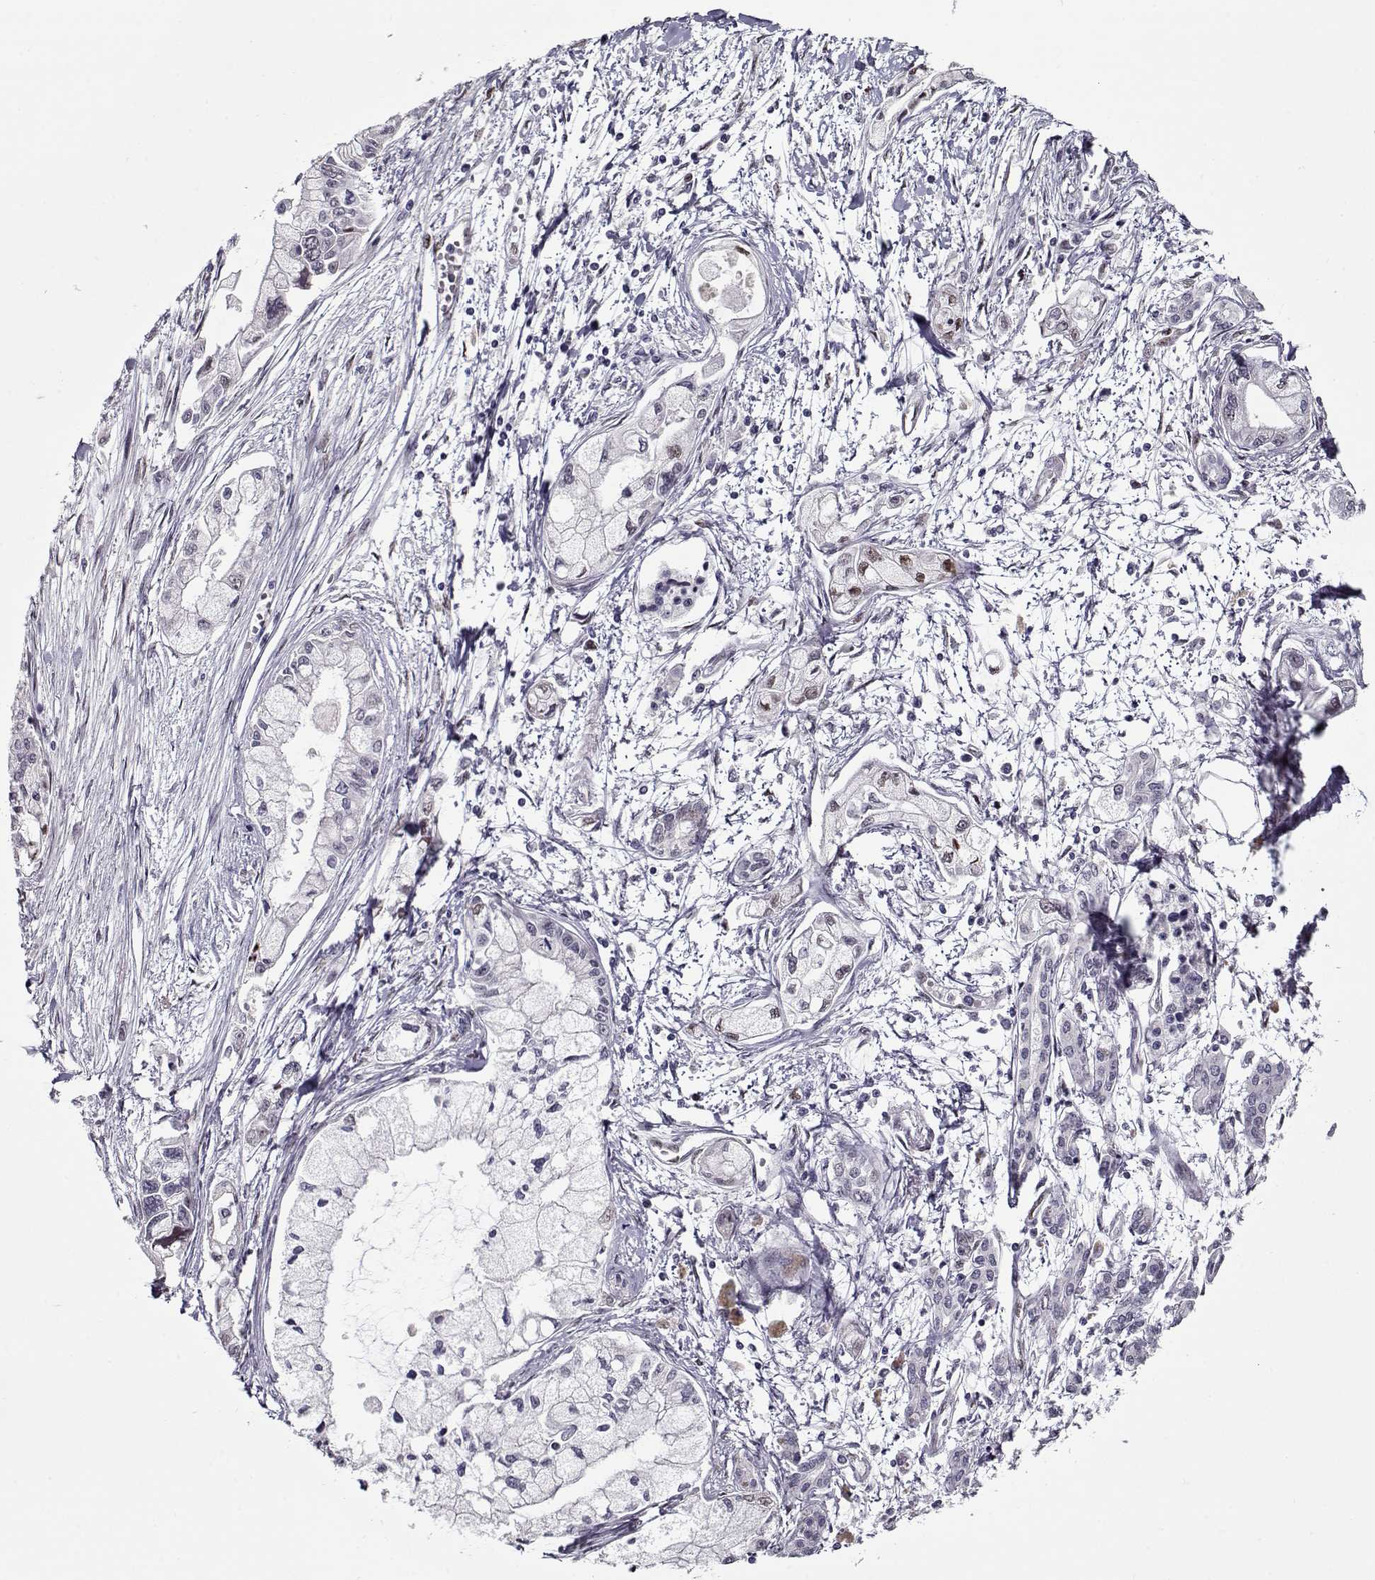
{"staining": {"intensity": "weak", "quantity": "<25%", "location": "nuclear"}, "tissue": "pancreatic cancer", "cell_type": "Tumor cells", "image_type": "cancer", "snomed": [{"axis": "morphology", "description": "Adenocarcinoma, NOS"}, {"axis": "topography", "description": "Pancreas"}], "caption": "Immunohistochemistry photomicrograph of neoplastic tissue: pancreatic cancer stained with DAB (3,3'-diaminobenzidine) displays no significant protein expression in tumor cells.", "gene": "PRMT8", "patient": {"sex": "male", "age": 54}}